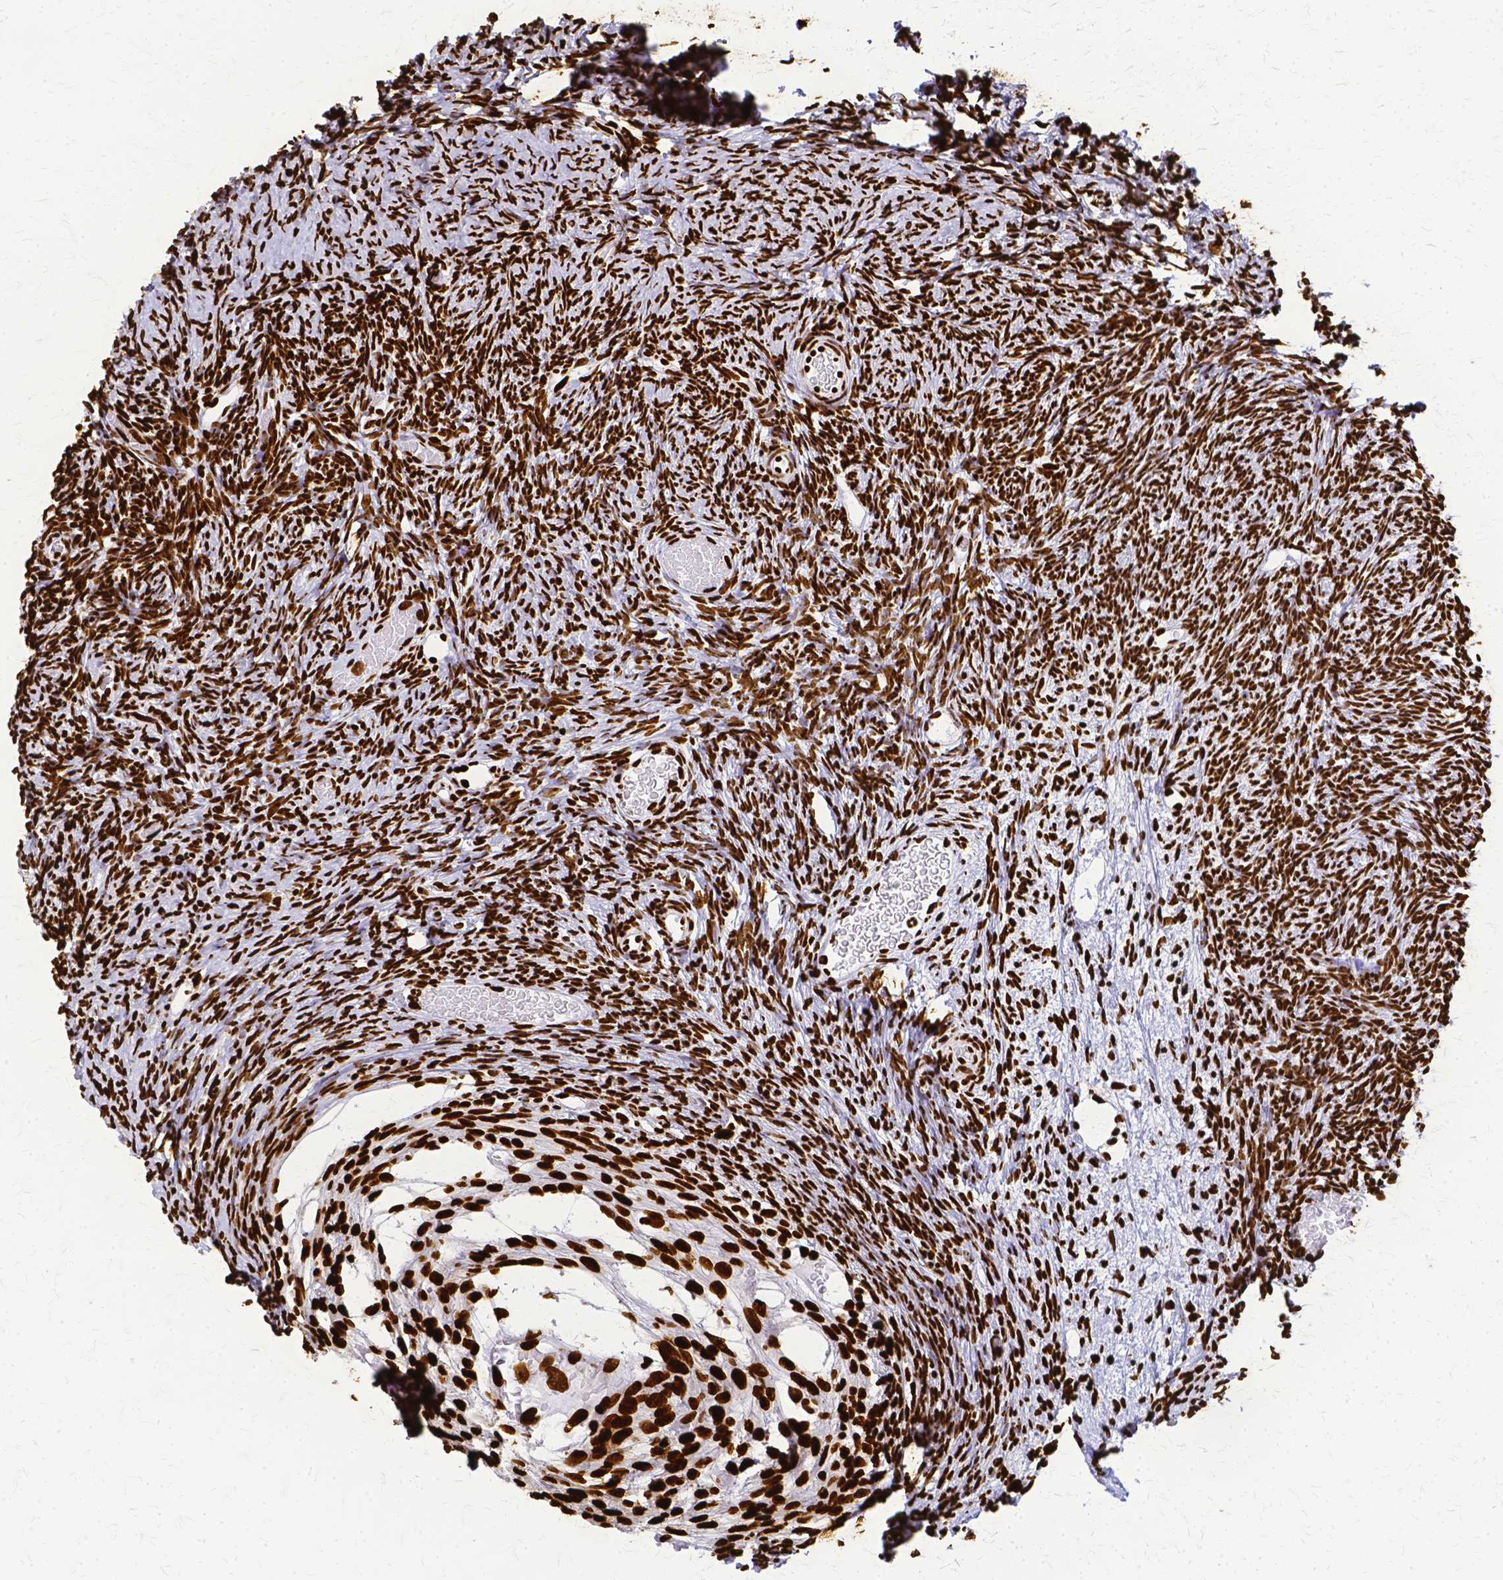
{"staining": {"intensity": "strong", "quantity": ">75%", "location": "nuclear"}, "tissue": "ovary", "cell_type": "Ovarian stroma cells", "image_type": "normal", "snomed": [{"axis": "morphology", "description": "Normal tissue, NOS"}, {"axis": "topography", "description": "Ovary"}], "caption": "Immunohistochemical staining of benign human ovary reveals >75% levels of strong nuclear protein expression in about >75% of ovarian stroma cells.", "gene": "SFPQ", "patient": {"sex": "female", "age": 39}}